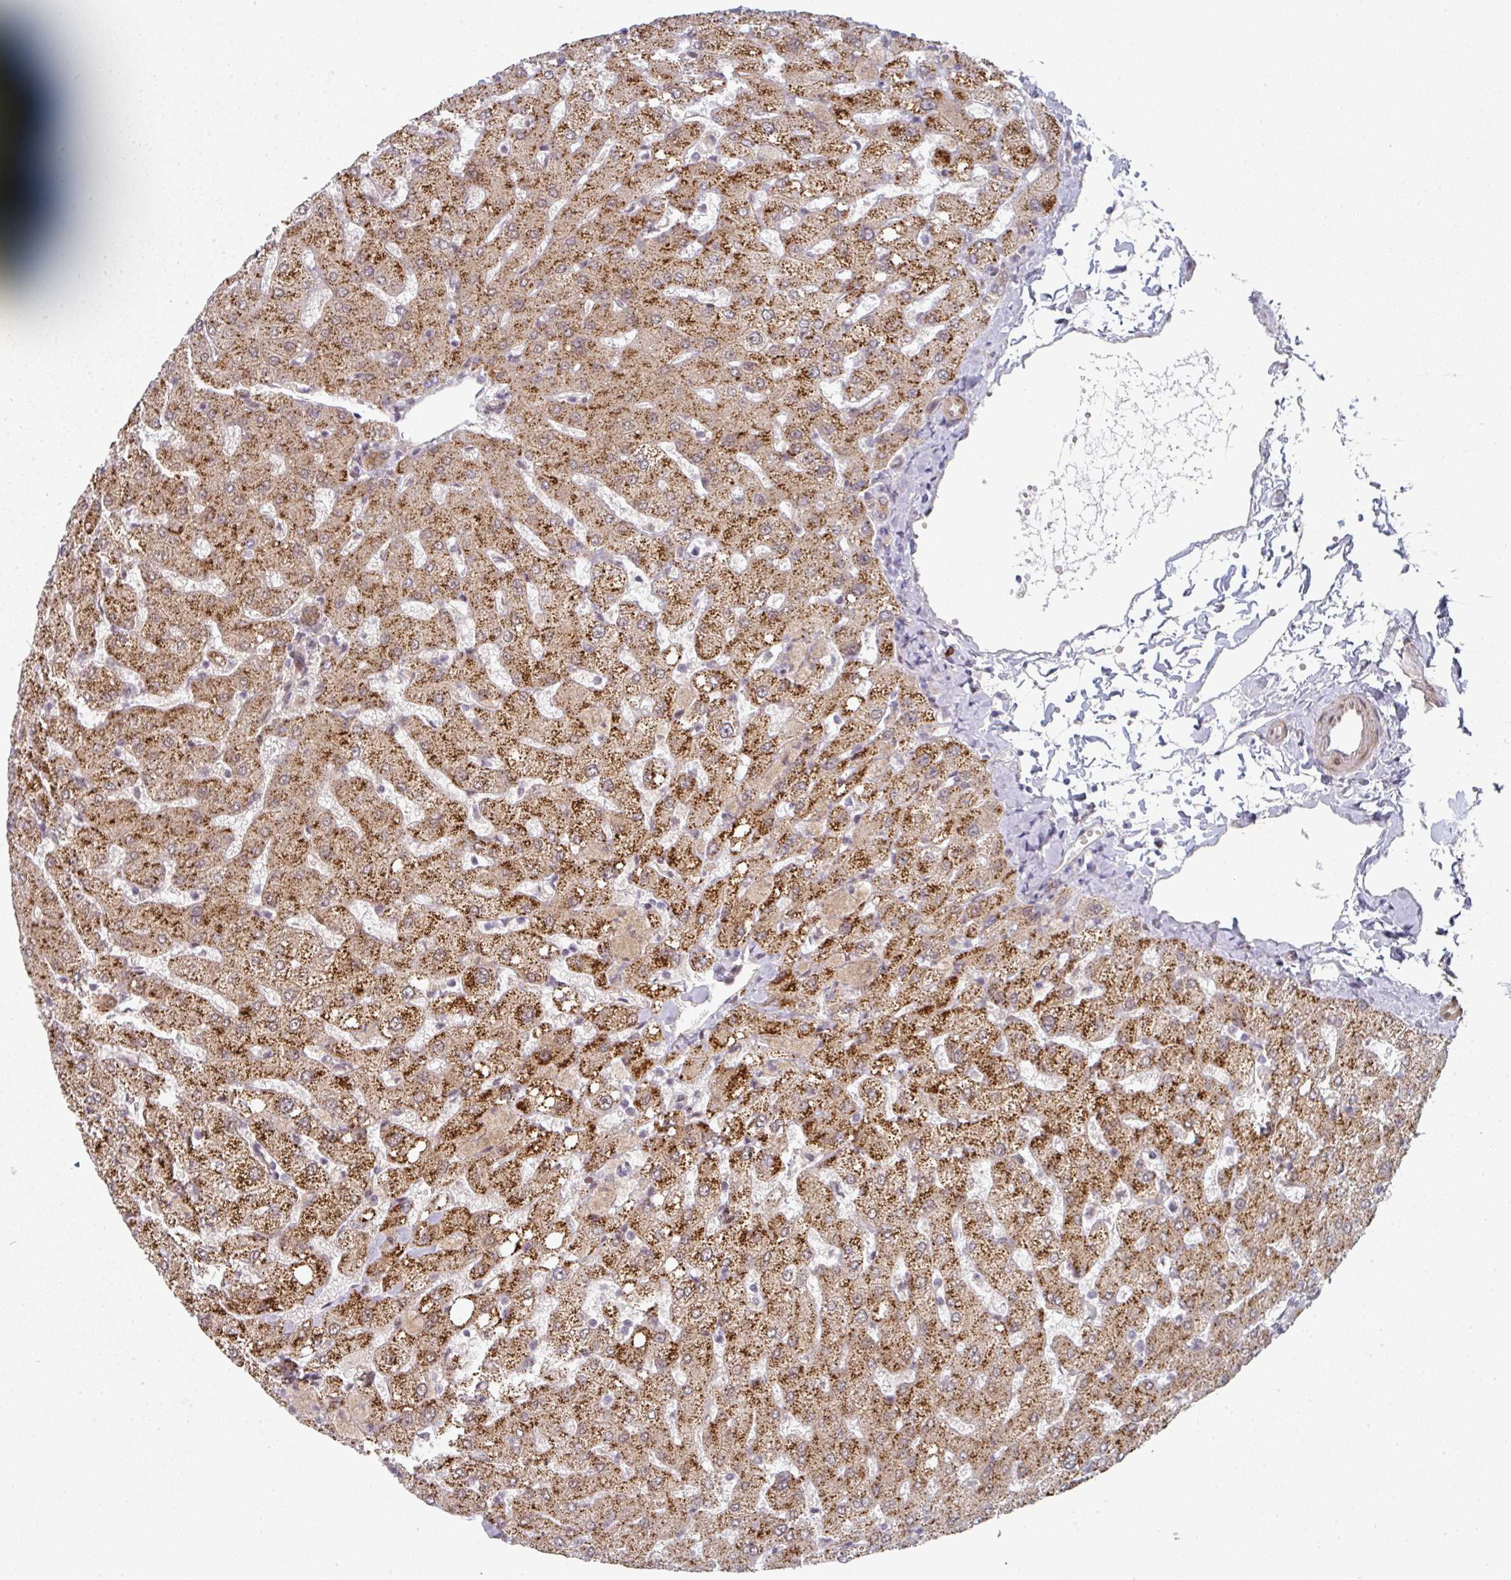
{"staining": {"intensity": "weak", "quantity": ">75%", "location": "cytoplasmic/membranous"}, "tissue": "liver", "cell_type": "Cholangiocytes", "image_type": "normal", "snomed": [{"axis": "morphology", "description": "Normal tissue, NOS"}, {"axis": "topography", "description": "Liver"}], "caption": "DAB (3,3'-diaminobenzidine) immunohistochemical staining of normal liver shows weak cytoplasmic/membranous protein positivity in about >75% of cholangiocytes.", "gene": "TMCC1", "patient": {"sex": "female", "age": 54}}